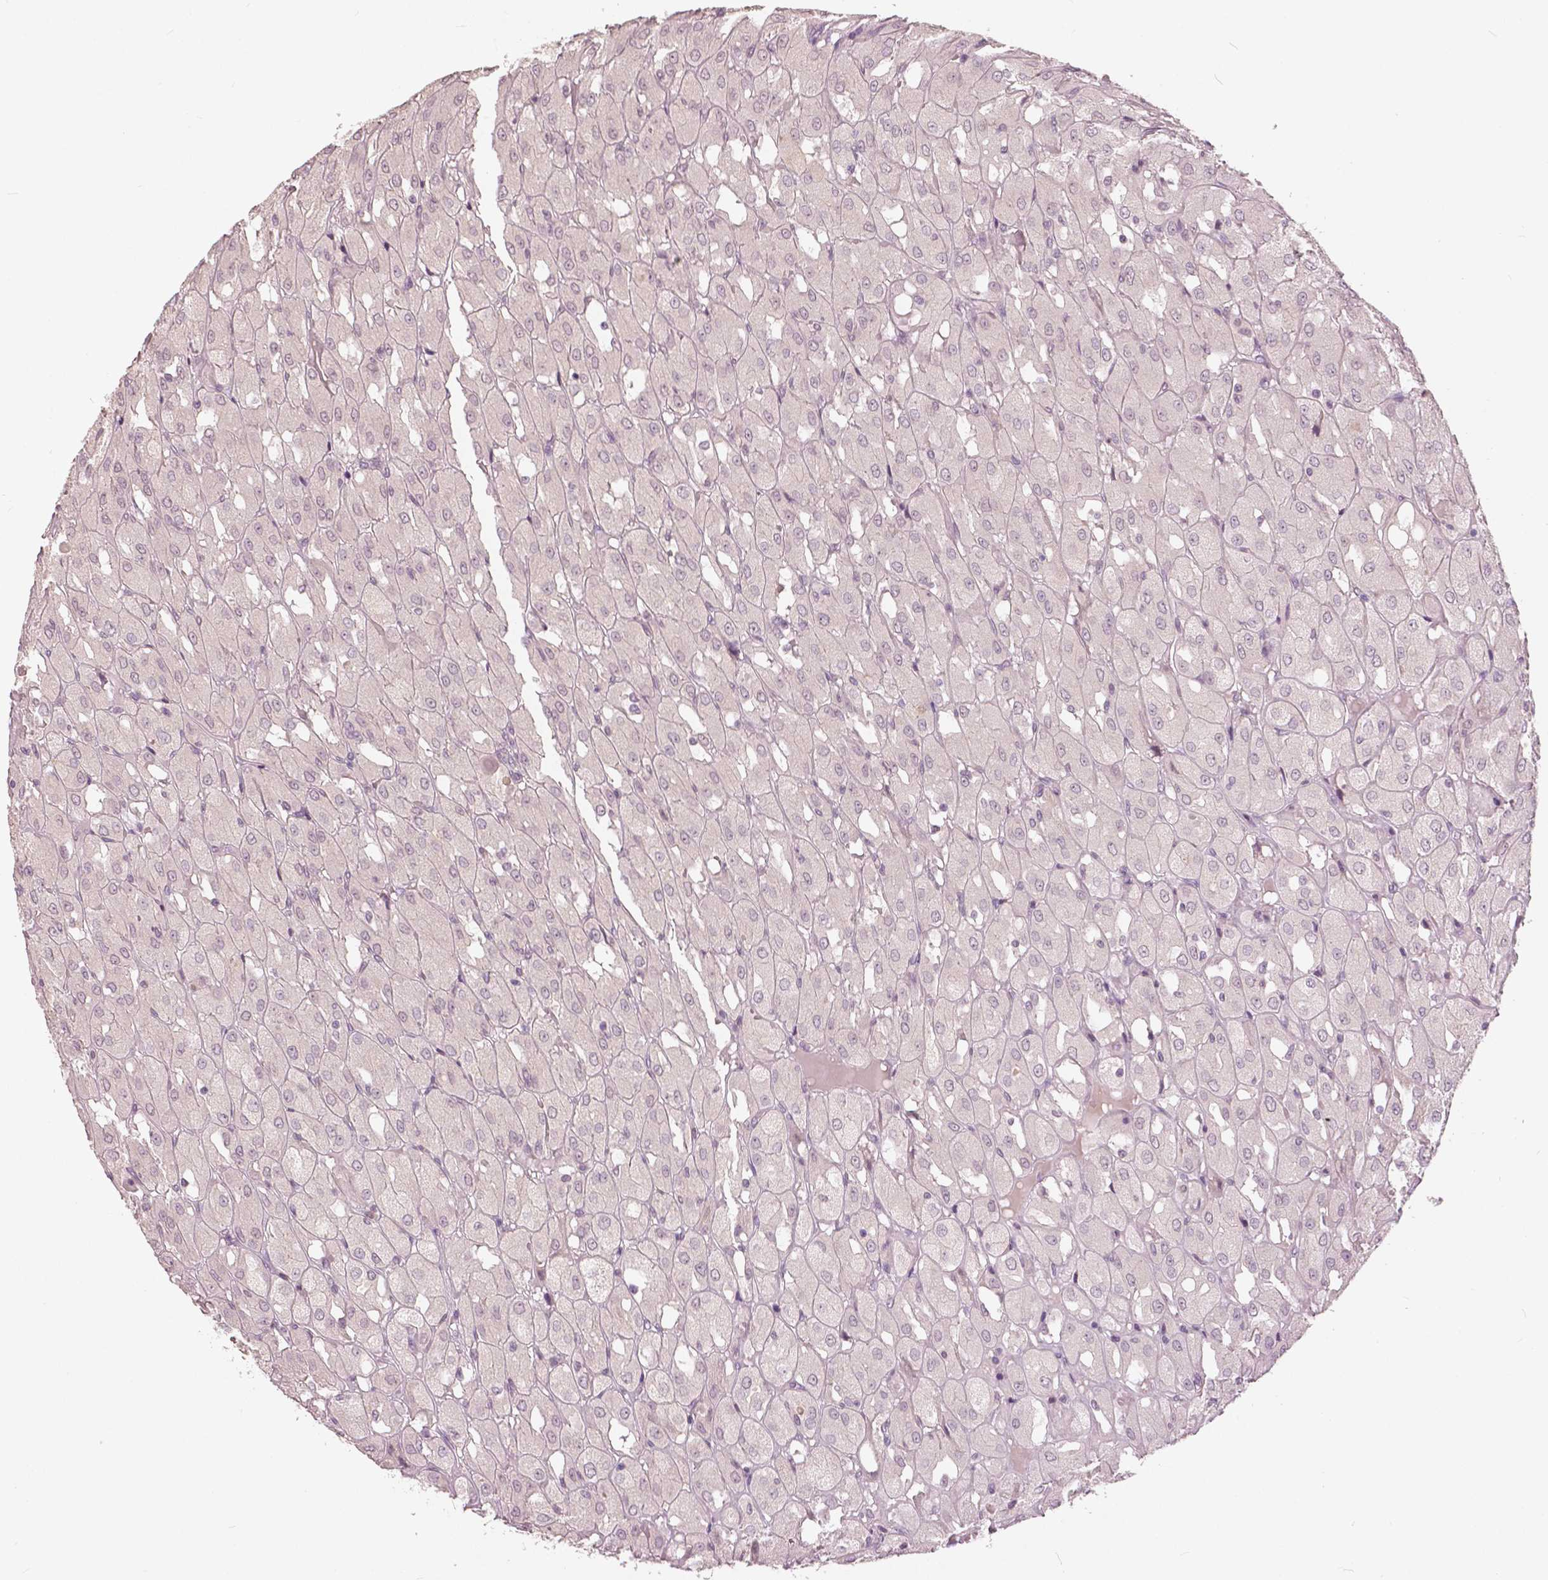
{"staining": {"intensity": "negative", "quantity": "none", "location": "none"}, "tissue": "renal cancer", "cell_type": "Tumor cells", "image_type": "cancer", "snomed": [{"axis": "morphology", "description": "Adenocarcinoma, NOS"}, {"axis": "topography", "description": "Kidney"}], "caption": "This is an IHC histopathology image of renal adenocarcinoma. There is no positivity in tumor cells.", "gene": "NANOG", "patient": {"sex": "male", "age": 72}}